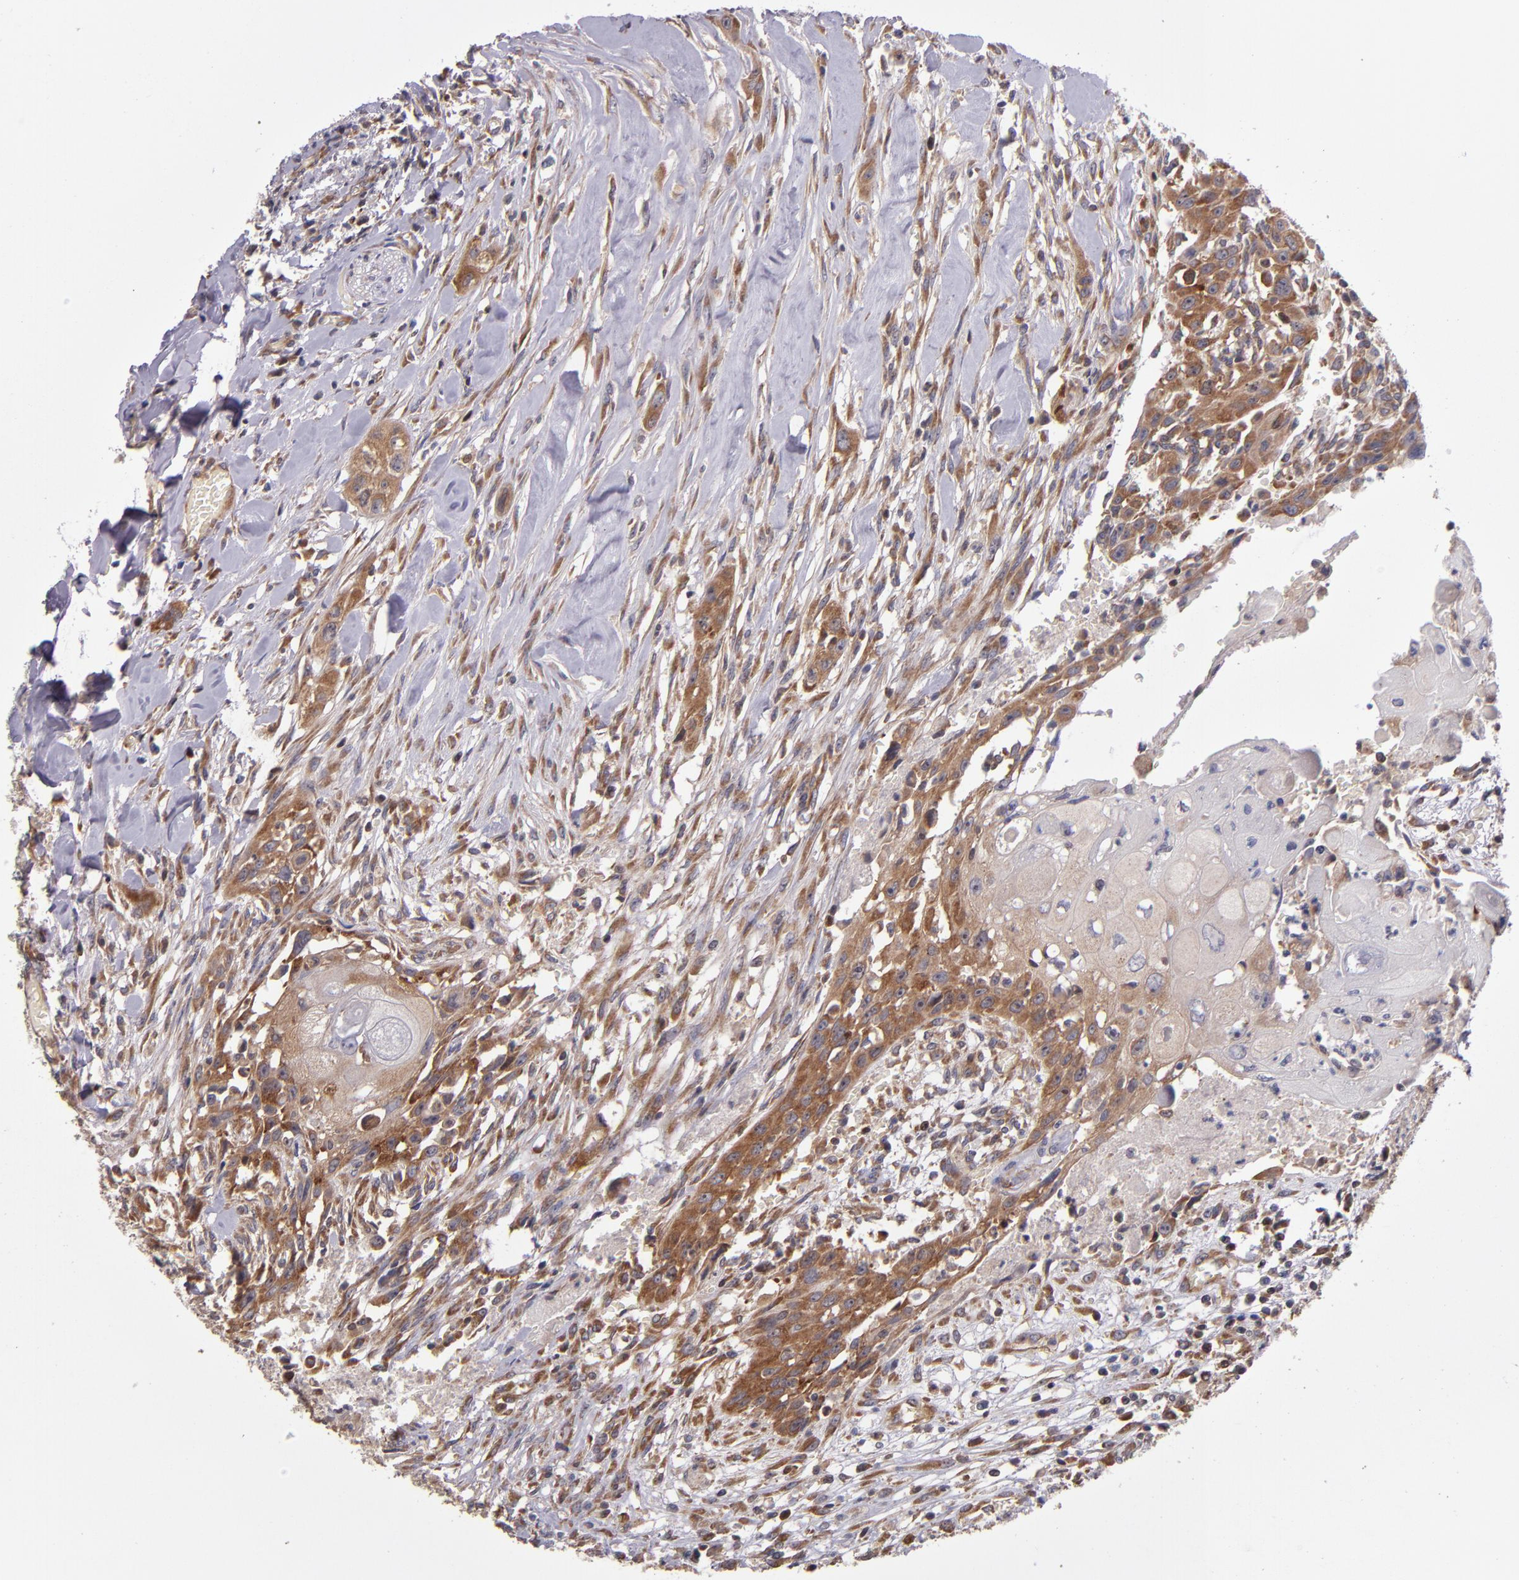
{"staining": {"intensity": "moderate", "quantity": ">75%", "location": "cytoplasmic/membranous"}, "tissue": "head and neck cancer", "cell_type": "Tumor cells", "image_type": "cancer", "snomed": [{"axis": "morphology", "description": "Neoplasm, malignant, NOS"}, {"axis": "topography", "description": "Salivary gland"}, {"axis": "topography", "description": "Head-Neck"}], "caption": "This image demonstrates immunohistochemistry (IHC) staining of human malignant neoplasm (head and neck), with medium moderate cytoplasmic/membranous expression in approximately >75% of tumor cells.", "gene": "EIF4ENIF1", "patient": {"sex": "male", "age": 43}}